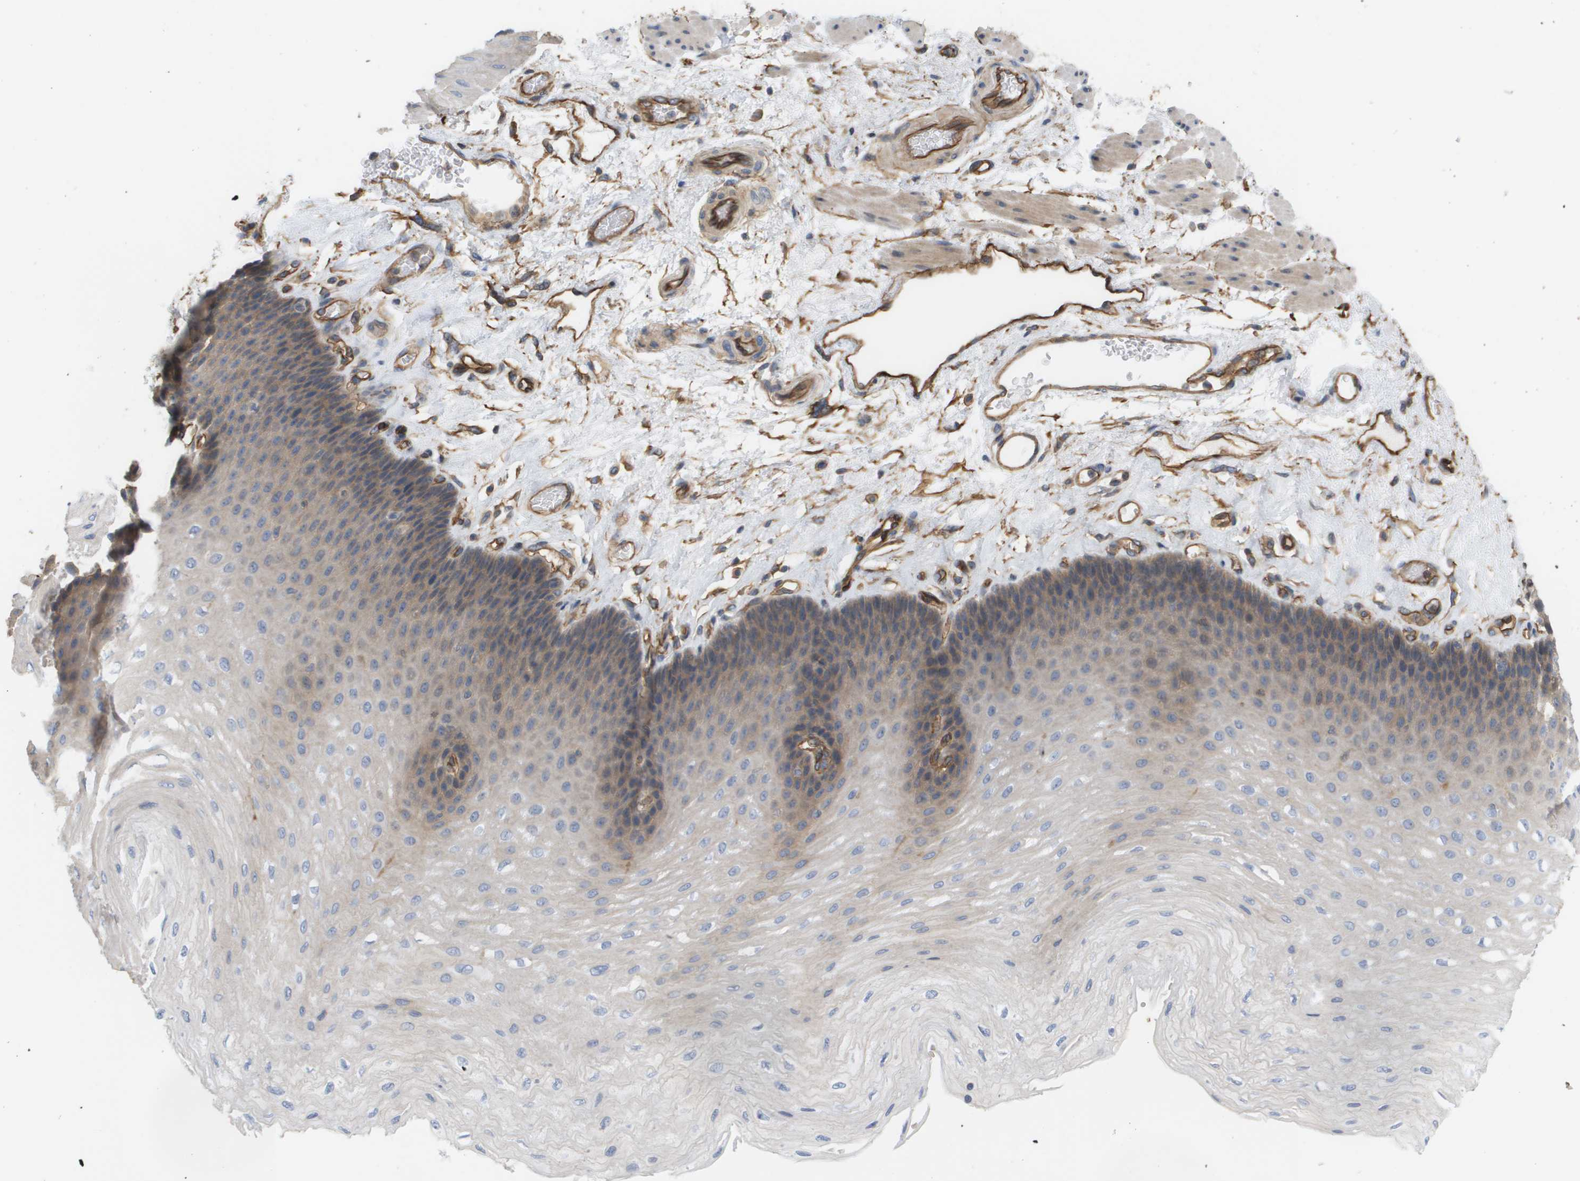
{"staining": {"intensity": "weak", "quantity": "<25%", "location": "cytoplasmic/membranous"}, "tissue": "esophagus", "cell_type": "Squamous epithelial cells", "image_type": "normal", "snomed": [{"axis": "morphology", "description": "Normal tissue, NOS"}, {"axis": "topography", "description": "Esophagus"}], "caption": "High magnification brightfield microscopy of benign esophagus stained with DAB (3,3'-diaminobenzidine) (brown) and counterstained with hematoxylin (blue): squamous epithelial cells show no significant staining.", "gene": "SGMS2", "patient": {"sex": "female", "age": 72}}